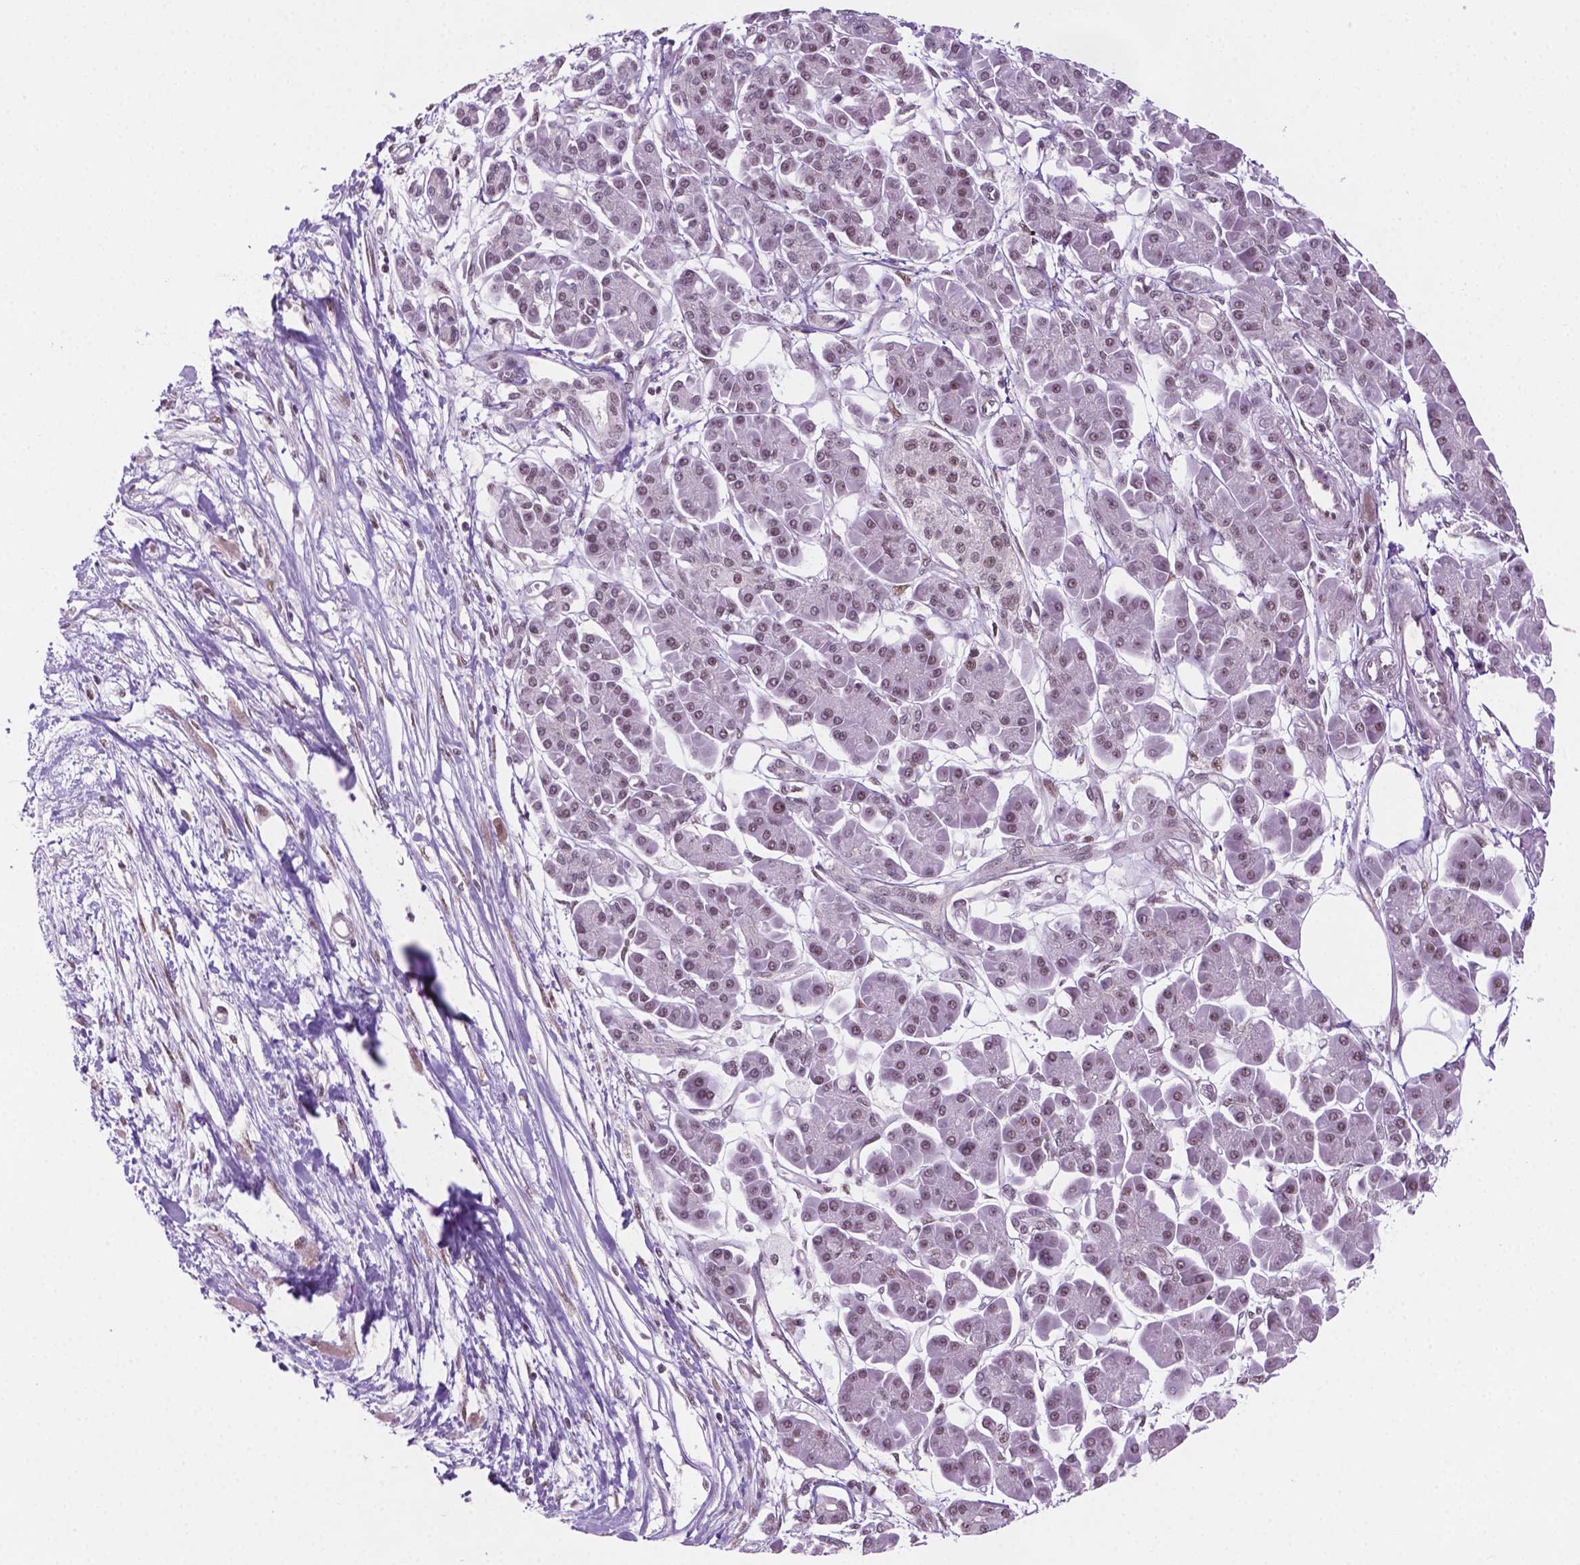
{"staining": {"intensity": "weak", "quantity": "25%-75%", "location": "nuclear"}, "tissue": "pancreatic cancer", "cell_type": "Tumor cells", "image_type": "cancer", "snomed": [{"axis": "morphology", "description": "Adenocarcinoma, NOS"}, {"axis": "topography", "description": "Pancreas"}], "caption": "This is a micrograph of immunohistochemistry (IHC) staining of pancreatic cancer, which shows weak staining in the nuclear of tumor cells.", "gene": "PHAX", "patient": {"sex": "female", "age": 77}}